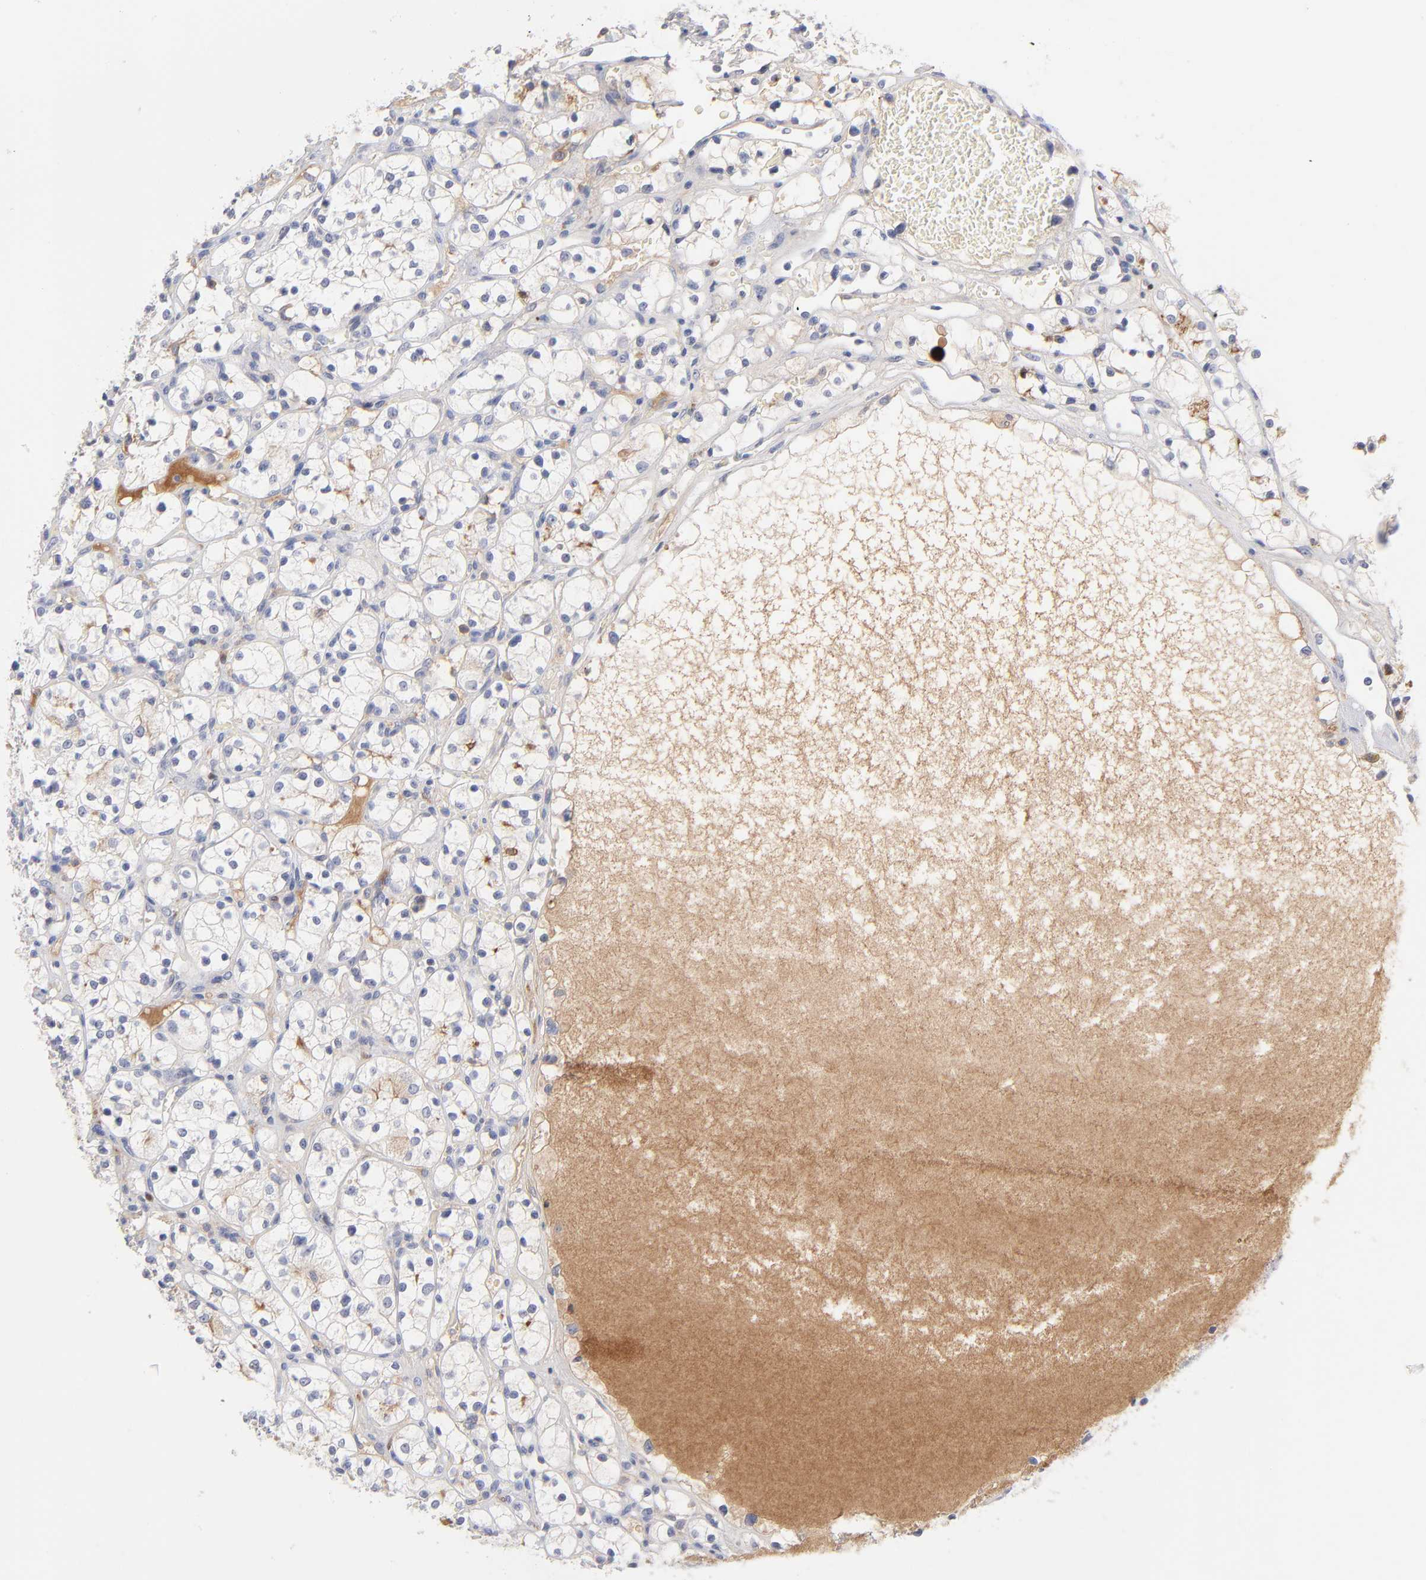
{"staining": {"intensity": "negative", "quantity": "none", "location": "none"}, "tissue": "renal cancer", "cell_type": "Tumor cells", "image_type": "cancer", "snomed": [{"axis": "morphology", "description": "Adenocarcinoma, NOS"}, {"axis": "topography", "description": "Kidney"}], "caption": "Immunohistochemistry (IHC) of renal adenocarcinoma shows no positivity in tumor cells. (DAB (3,3'-diaminobenzidine) IHC visualized using brightfield microscopy, high magnification).", "gene": "F12", "patient": {"sex": "female", "age": 60}}